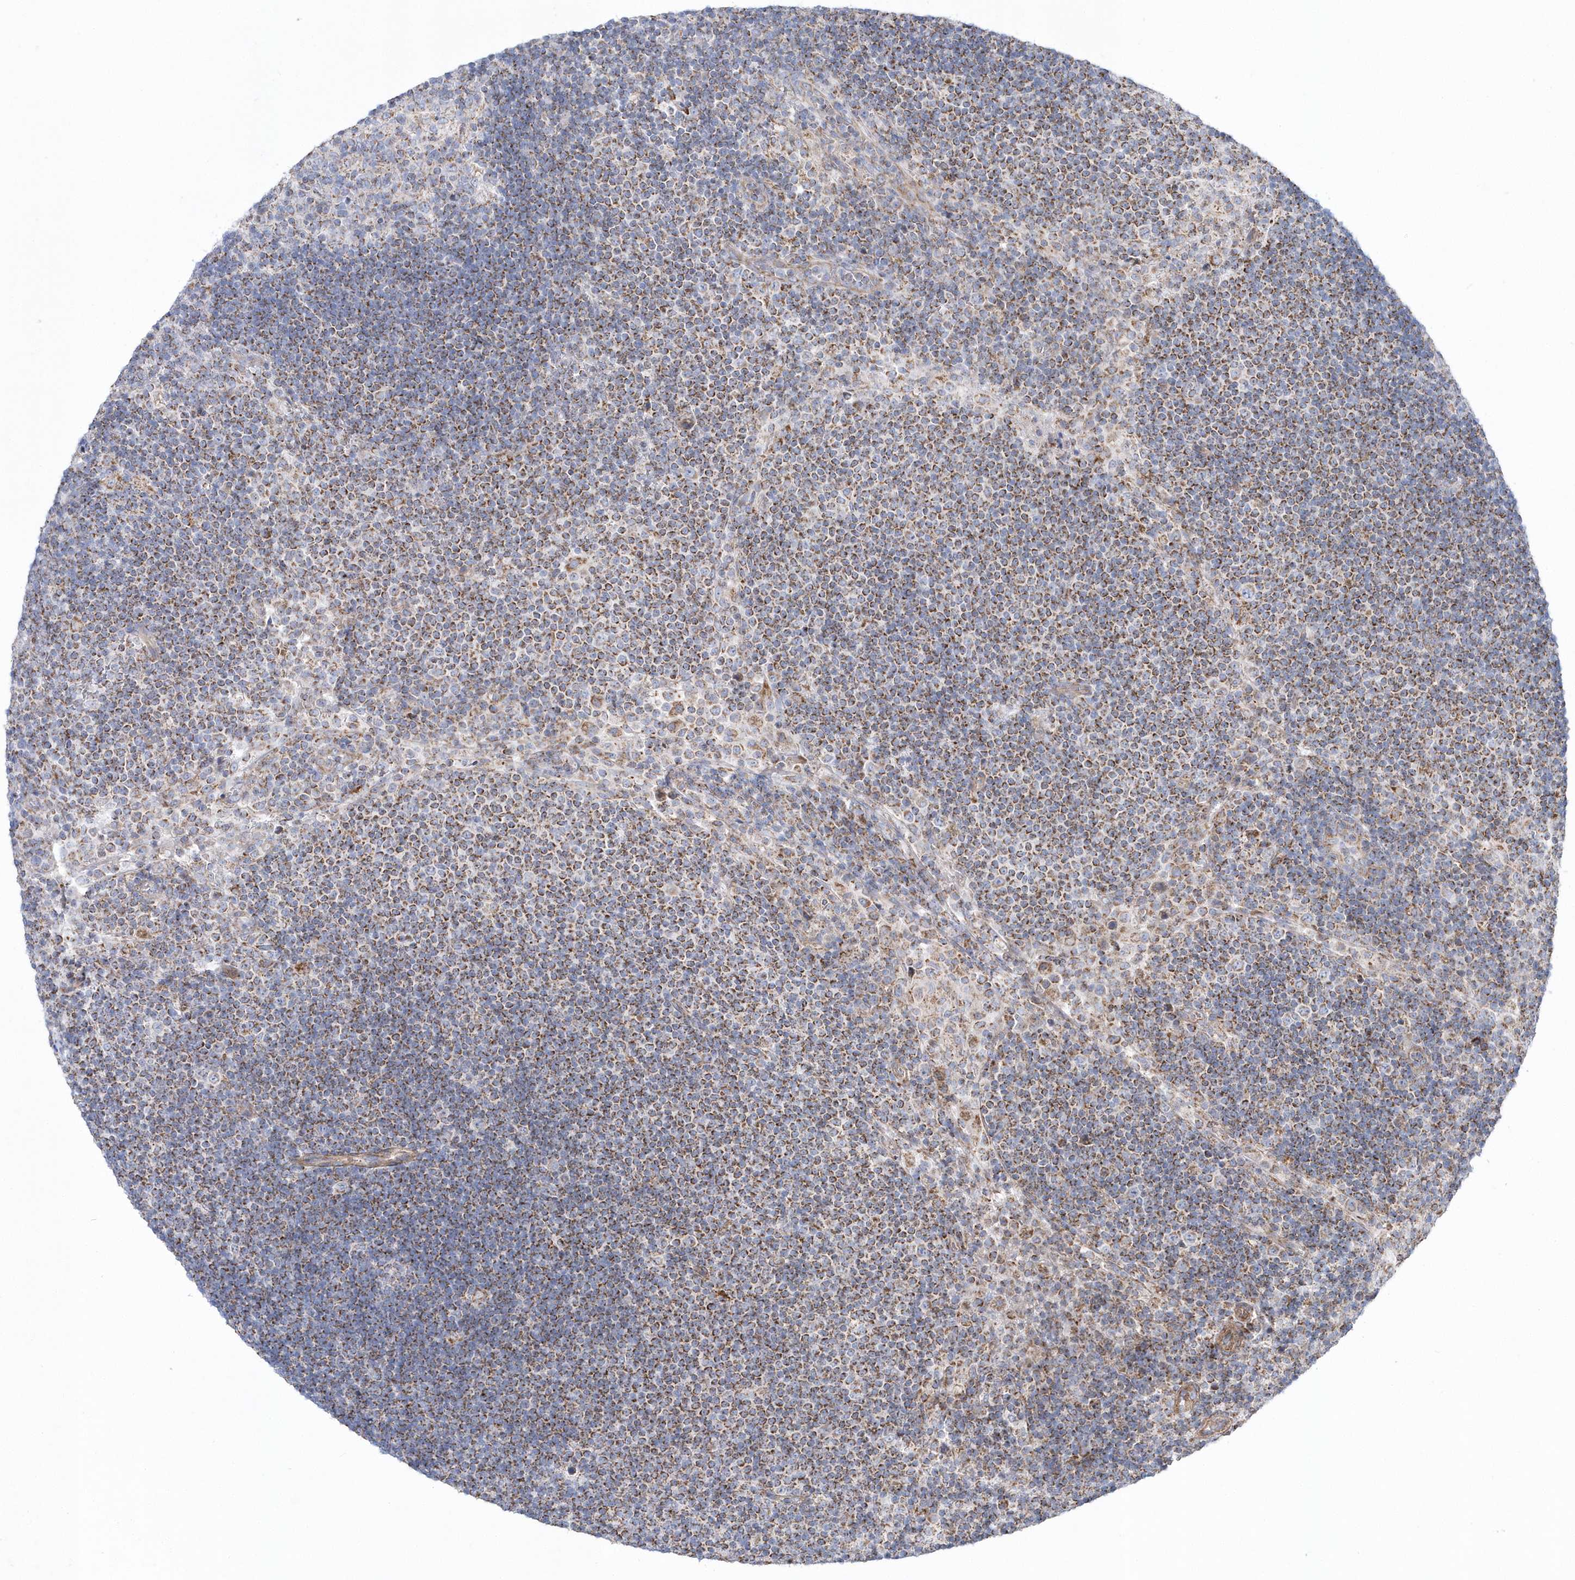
{"staining": {"intensity": "moderate", "quantity": "25%-75%", "location": "cytoplasmic/membranous"}, "tissue": "lymph node", "cell_type": "Germinal center cells", "image_type": "normal", "snomed": [{"axis": "morphology", "description": "Normal tissue, NOS"}, {"axis": "topography", "description": "Lymph node"}], "caption": "A high-resolution micrograph shows immunohistochemistry staining of unremarkable lymph node, which displays moderate cytoplasmic/membranous staining in about 25%-75% of germinal center cells.", "gene": "OPA1", "patient": {"sex": "female", "age": 53}}